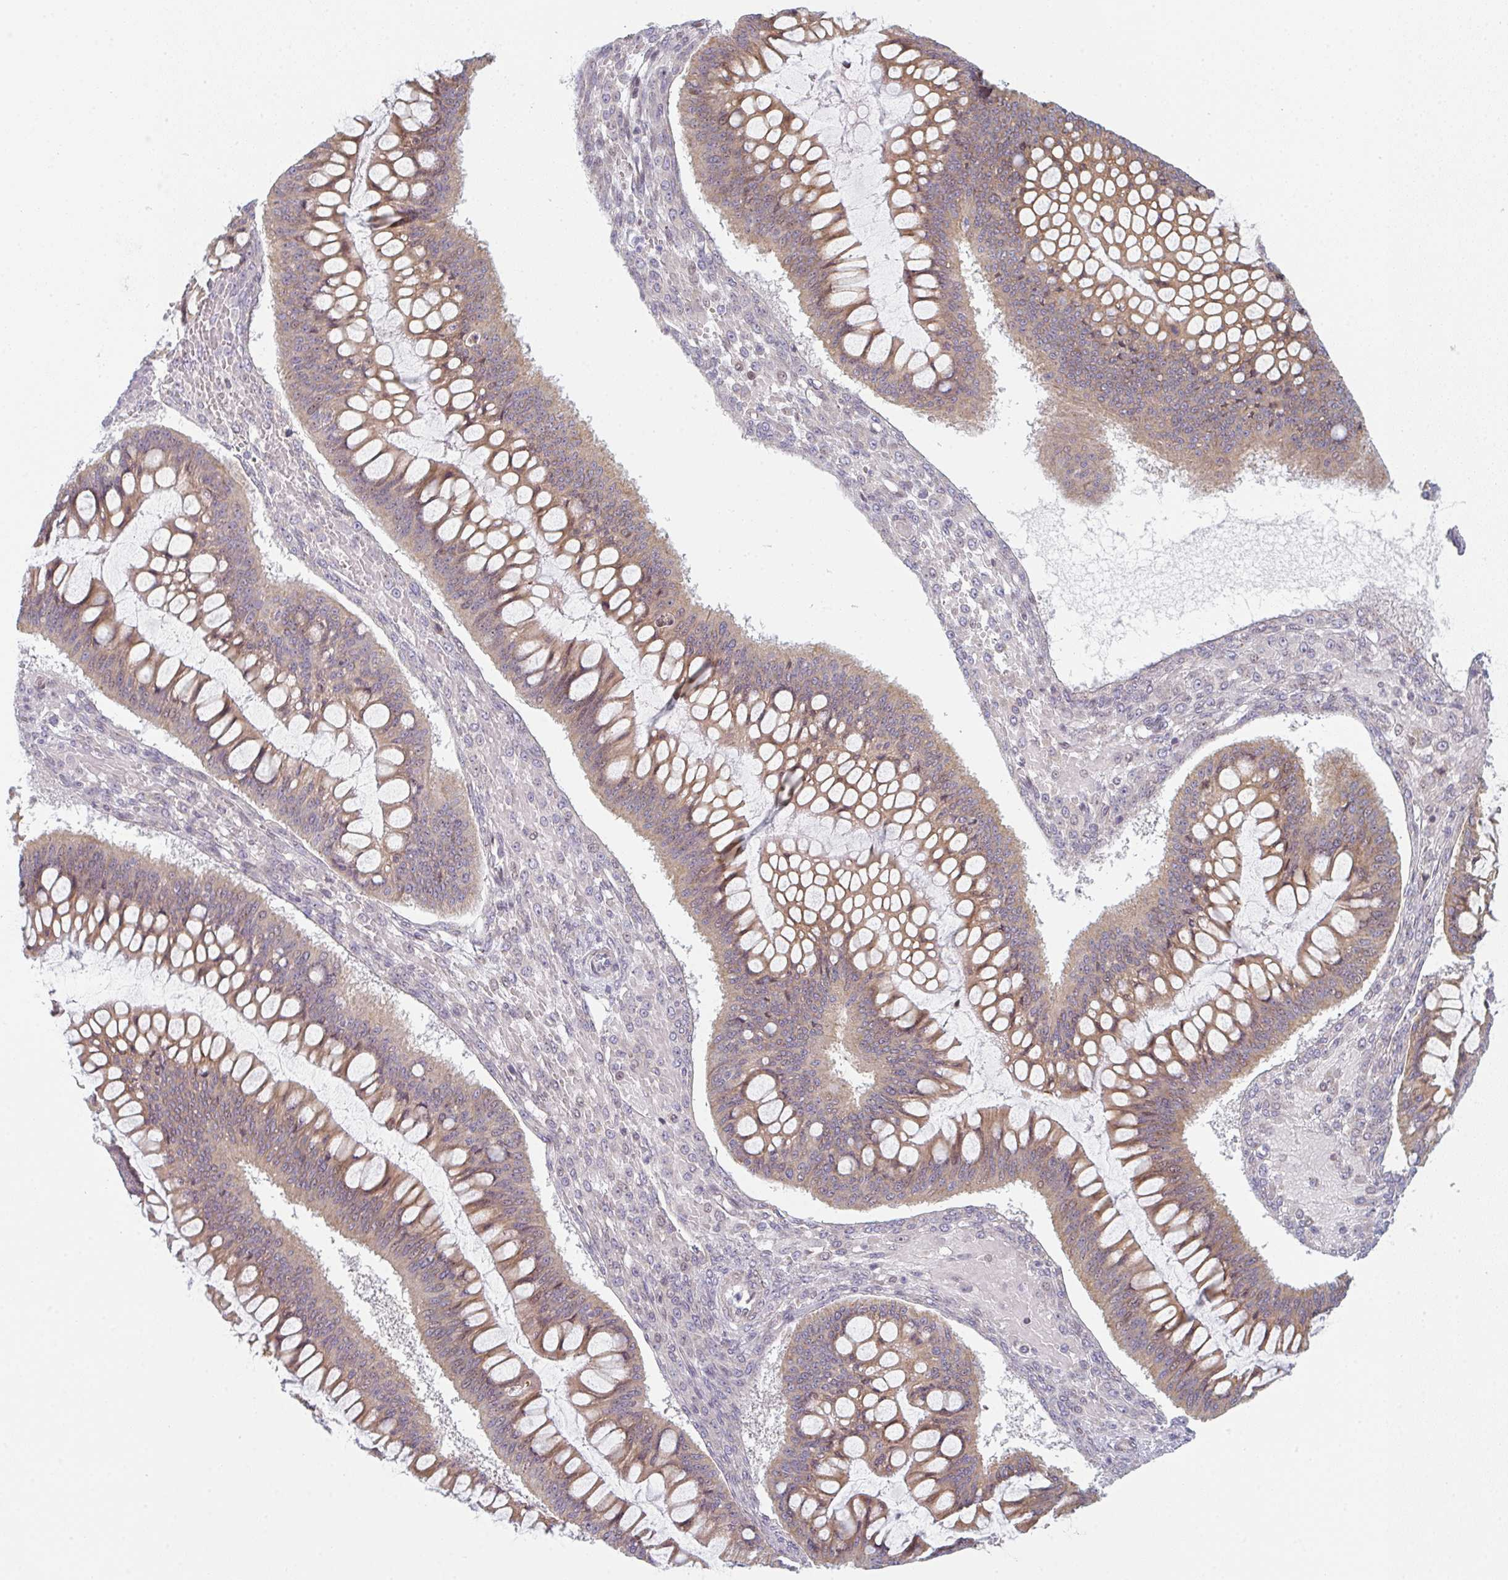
{"staining": {"intensity": "weak", "quantity": ">75%", "location": "cytoplasmic/membranous"}, "tissue": "ovarian cancer", "cell_type": "Tumor cells", "image_type": "cancer", "snomed": [{"axis": "morphology", "description": "Cystadenocarcinoma, mucinous, NOS"}, {"axis": "topography", "description": "Ovary"}], "caption": "IHC histopathology image of neoplastic tissue: ovarian mucinous cystadenocarcinoma stained using immunohistochemistry (IHC) demonstrates low levels of weak protein expression localized specifically in the cytoplasmic/membranous of tumor cells, appearing as a cytoplasmic/membranous brown color.", "gene": "TMEM237", "patient": {"sex": "female", "age": 73}}